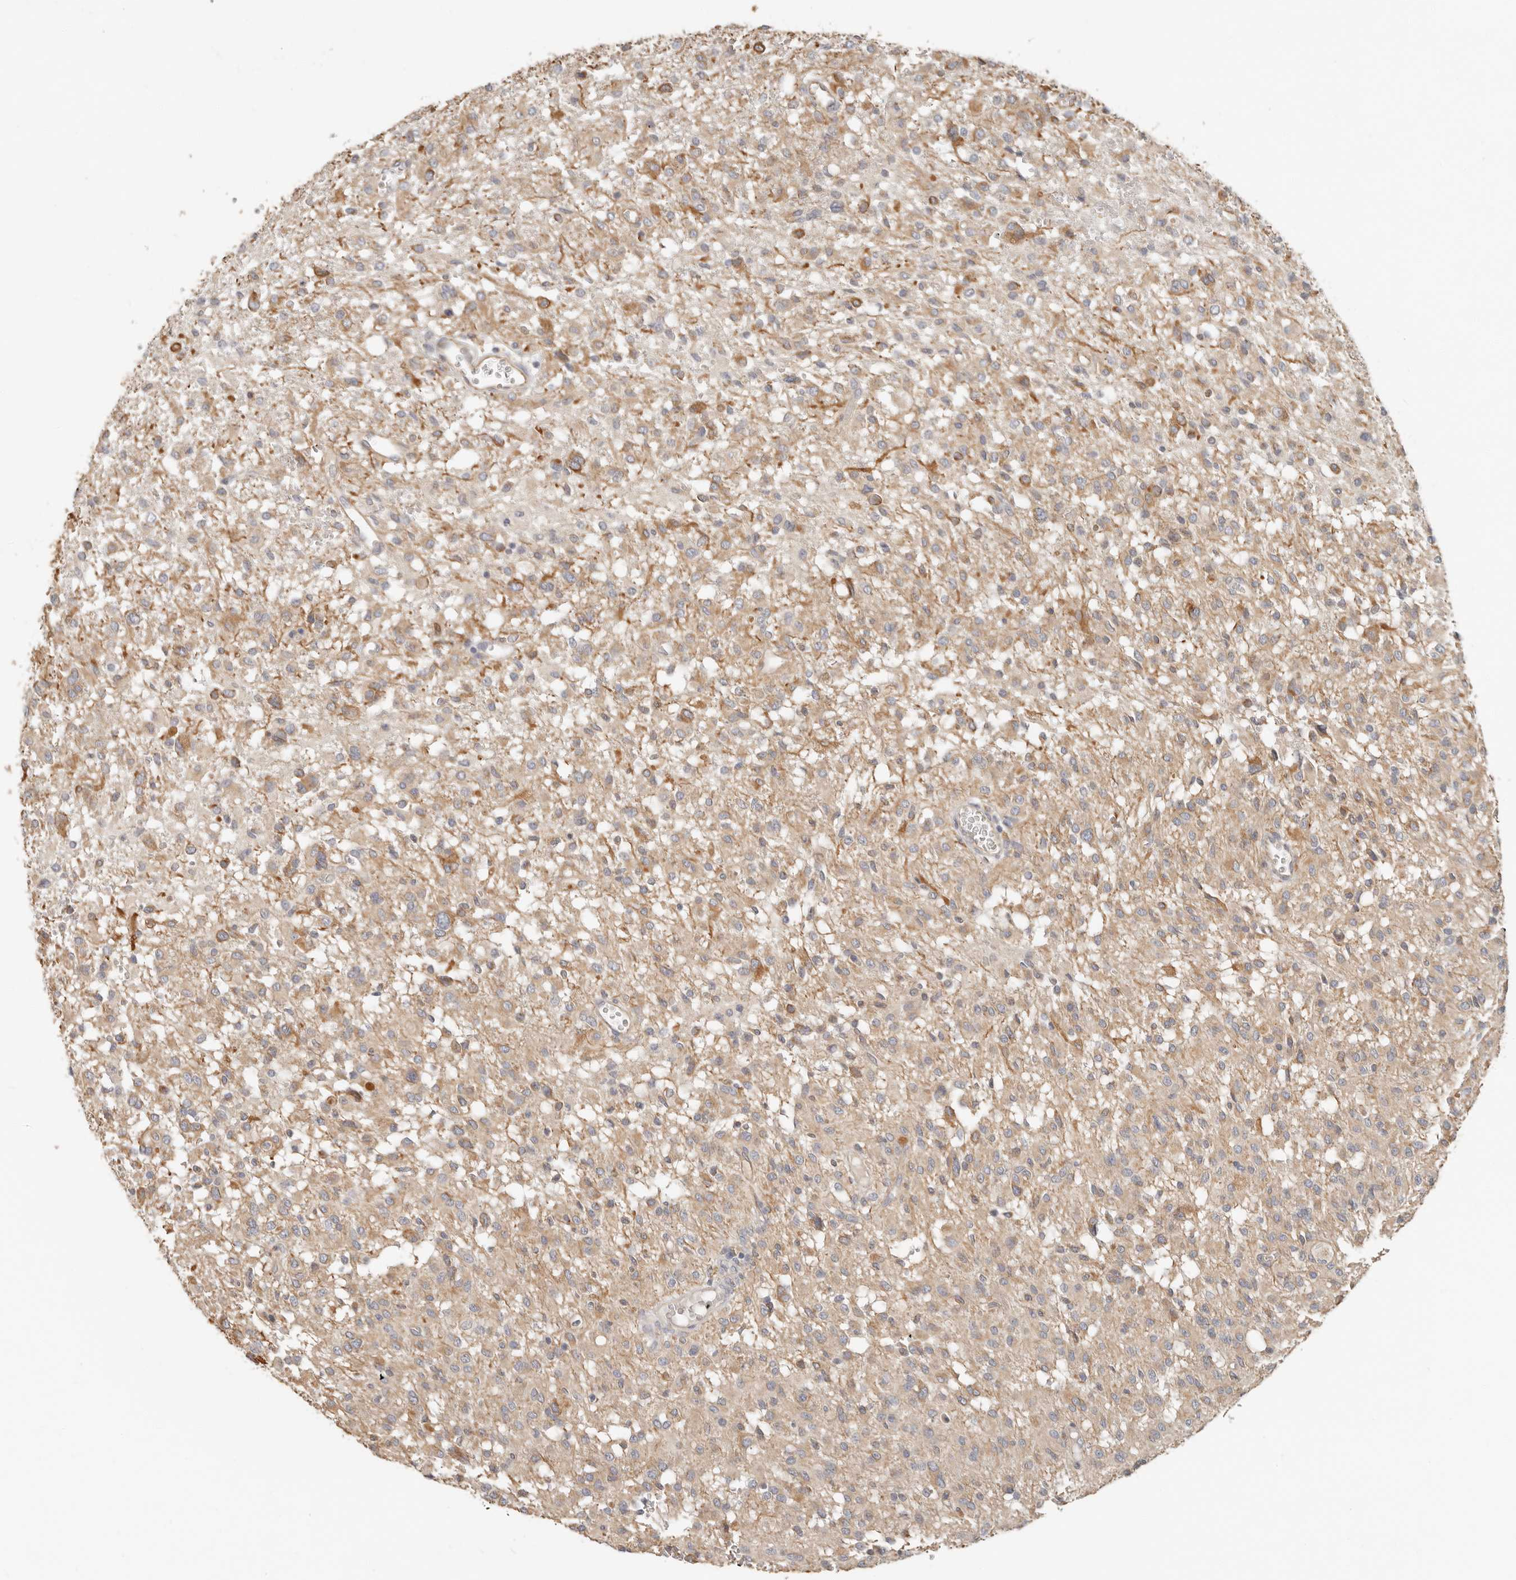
{"staining": {"intensity": "moderate", "quantity": "<25%", "location": "cytoplasmic/membranous"}, "tissue": "glioma", "cell_type": "Tumor cells", "image_type": "cancer", "snomed": [{"axis": "morphology", "description": "Glioma, malignant, High grade"}, {"axis": "topography", "description": "Brain"}], "caption": "Approximately <25% of tumor cells in human malignant glioma (high-grade) show moderate cytoplasmic/membranous protein staining as visualized by brown immunohistochemical staining.", "gene": "SPRING1", "patient": {"sex": "female", "age": 59}}